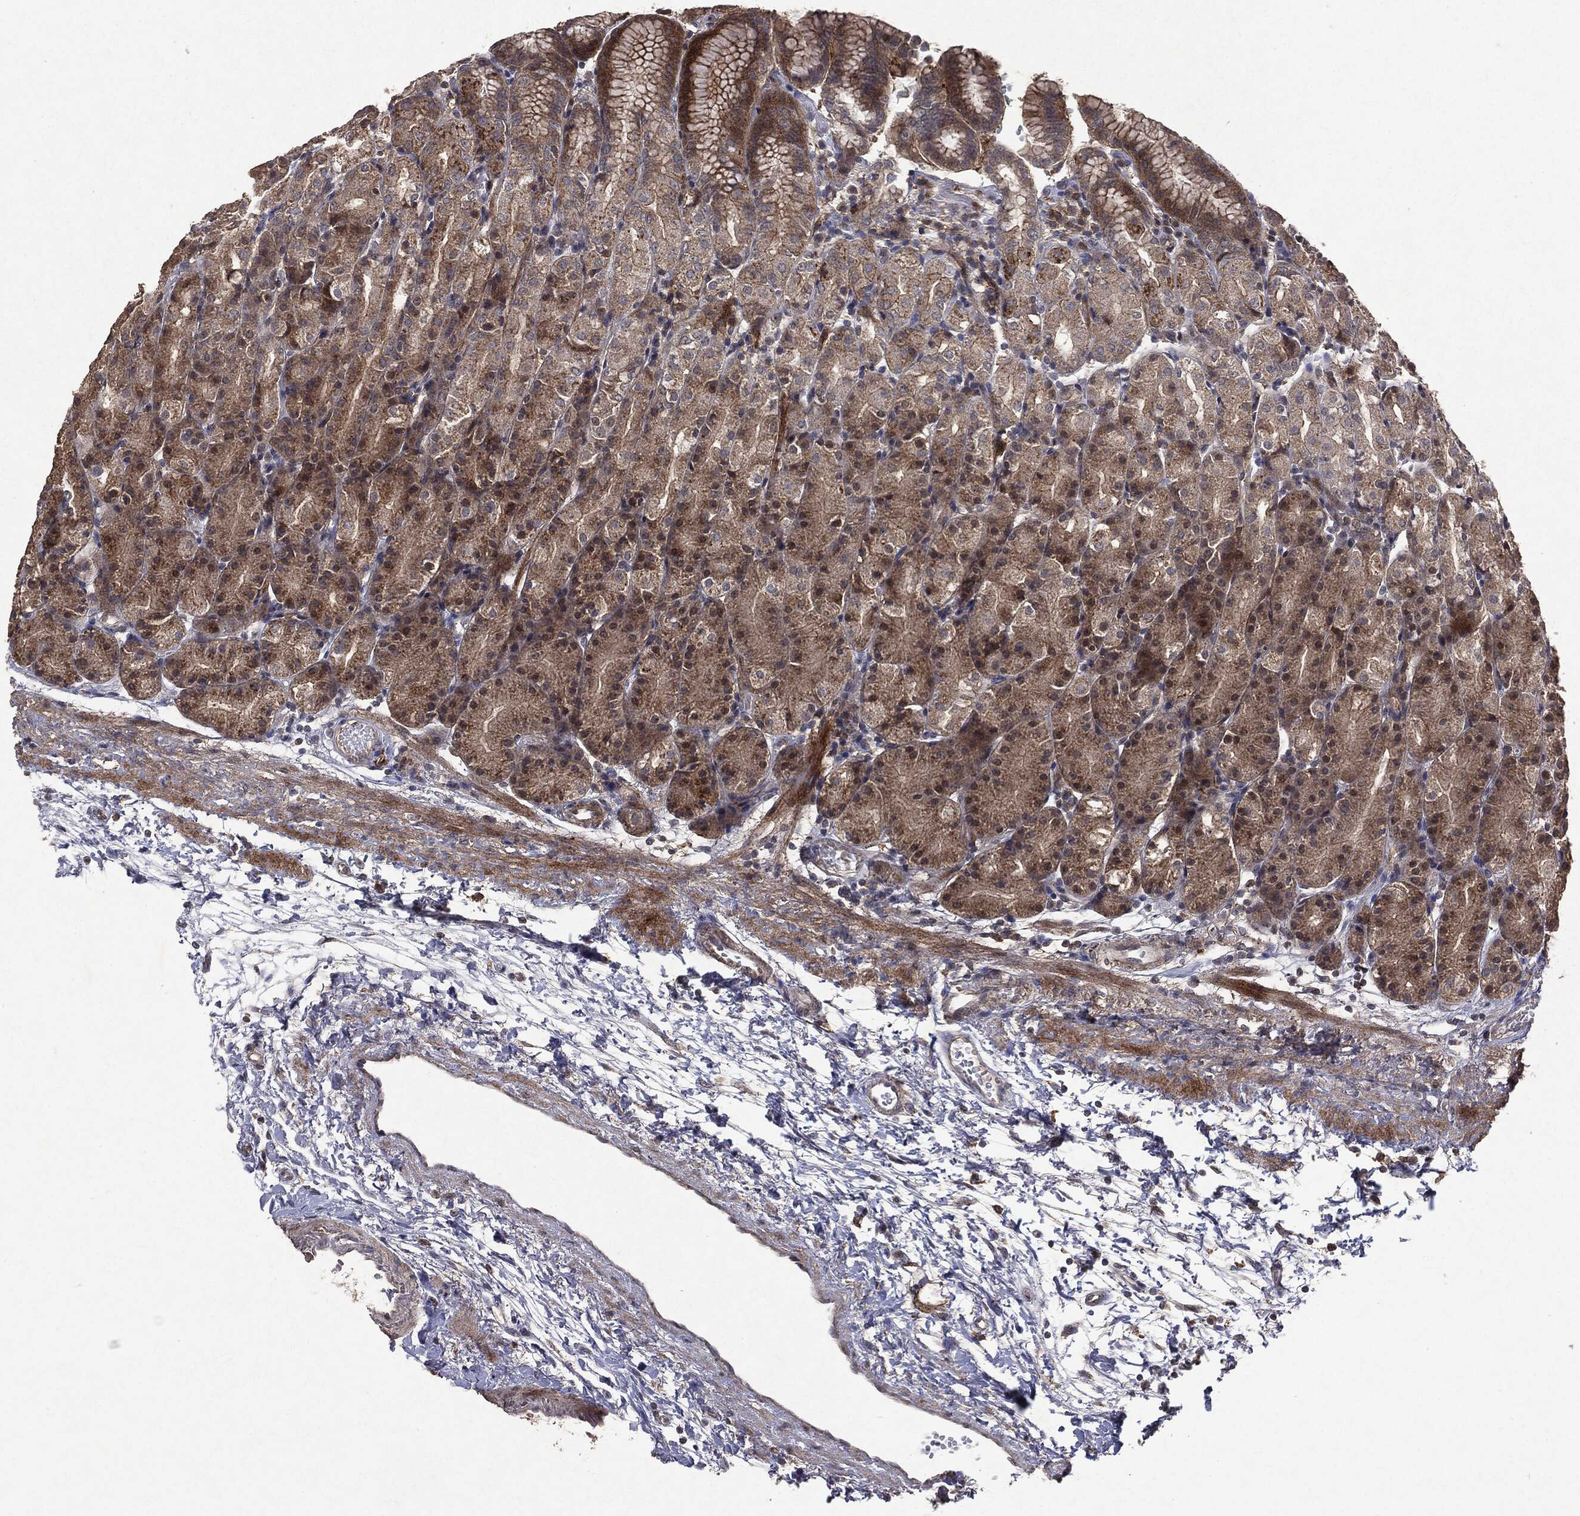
{"staining": {"intensity": "moderate", "quantity": "<25%", "location": "cytoplasmic/membranous"}, "tissue": "stomach", "cell_type": "Glandular cells", "image_type": "normal", "snomed": [{"axis": "morphology", "description": "Normal tissue, NOS"}, {"axis": "morphology", "description": "Adenocarcinoma, NOS"}, {"axis": "topography", "description": "Stomach"}], "caption": "Brown immunohistochemical staining in normal stomach shows moderate cytoplasmic/membranous expression in approximately <25% of glandular cells.", "gene": "PTEN", "patient": {"sex": "female", "age": 81}}